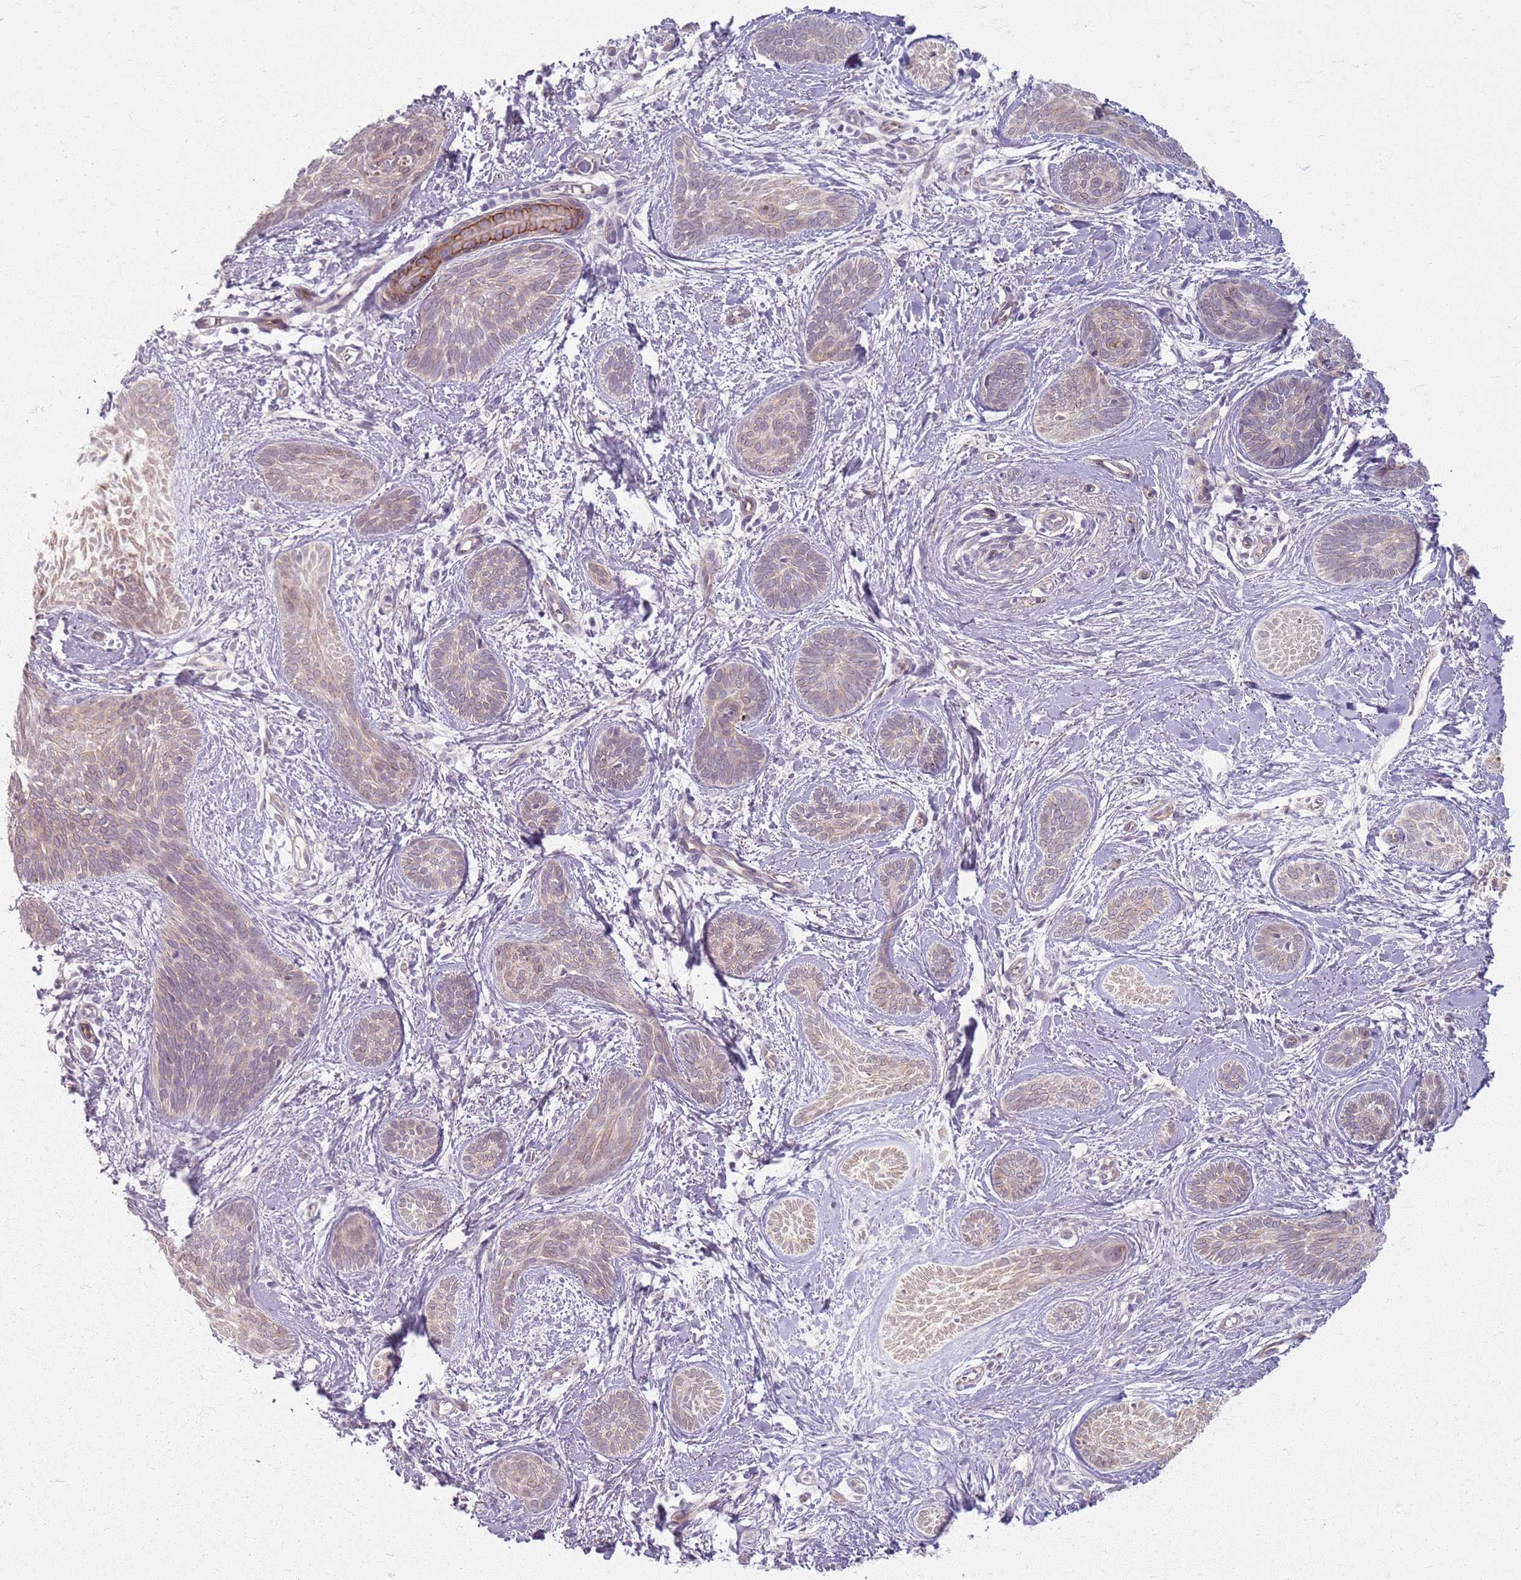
{"staining": {"intensity": "weak", "quantity": "25%-75%", "location": "cytoplasmic/membranous"}, "tissue": "skin cancer", "cell_type": "Tumor cells", "image_type": "cancer", "snomed": [{"axis": "morphology", "description": "Basal cell carcinoma"}, {"axis": "topography", "description": "Skin"}], "caption": "Immunohistochemistry (DAB) staining of human skin cancer (basal cell carcinoma) shows weak cytoplasmic/membranous protein positivity in about 25%-75% of tumor cells. (Stains: DAB in brown, nuclei in blue, Microscopy: brightfield microscopy at high magnification).", "gene": "KCNA5", "patient": {"sex": "female", "age": 81}}